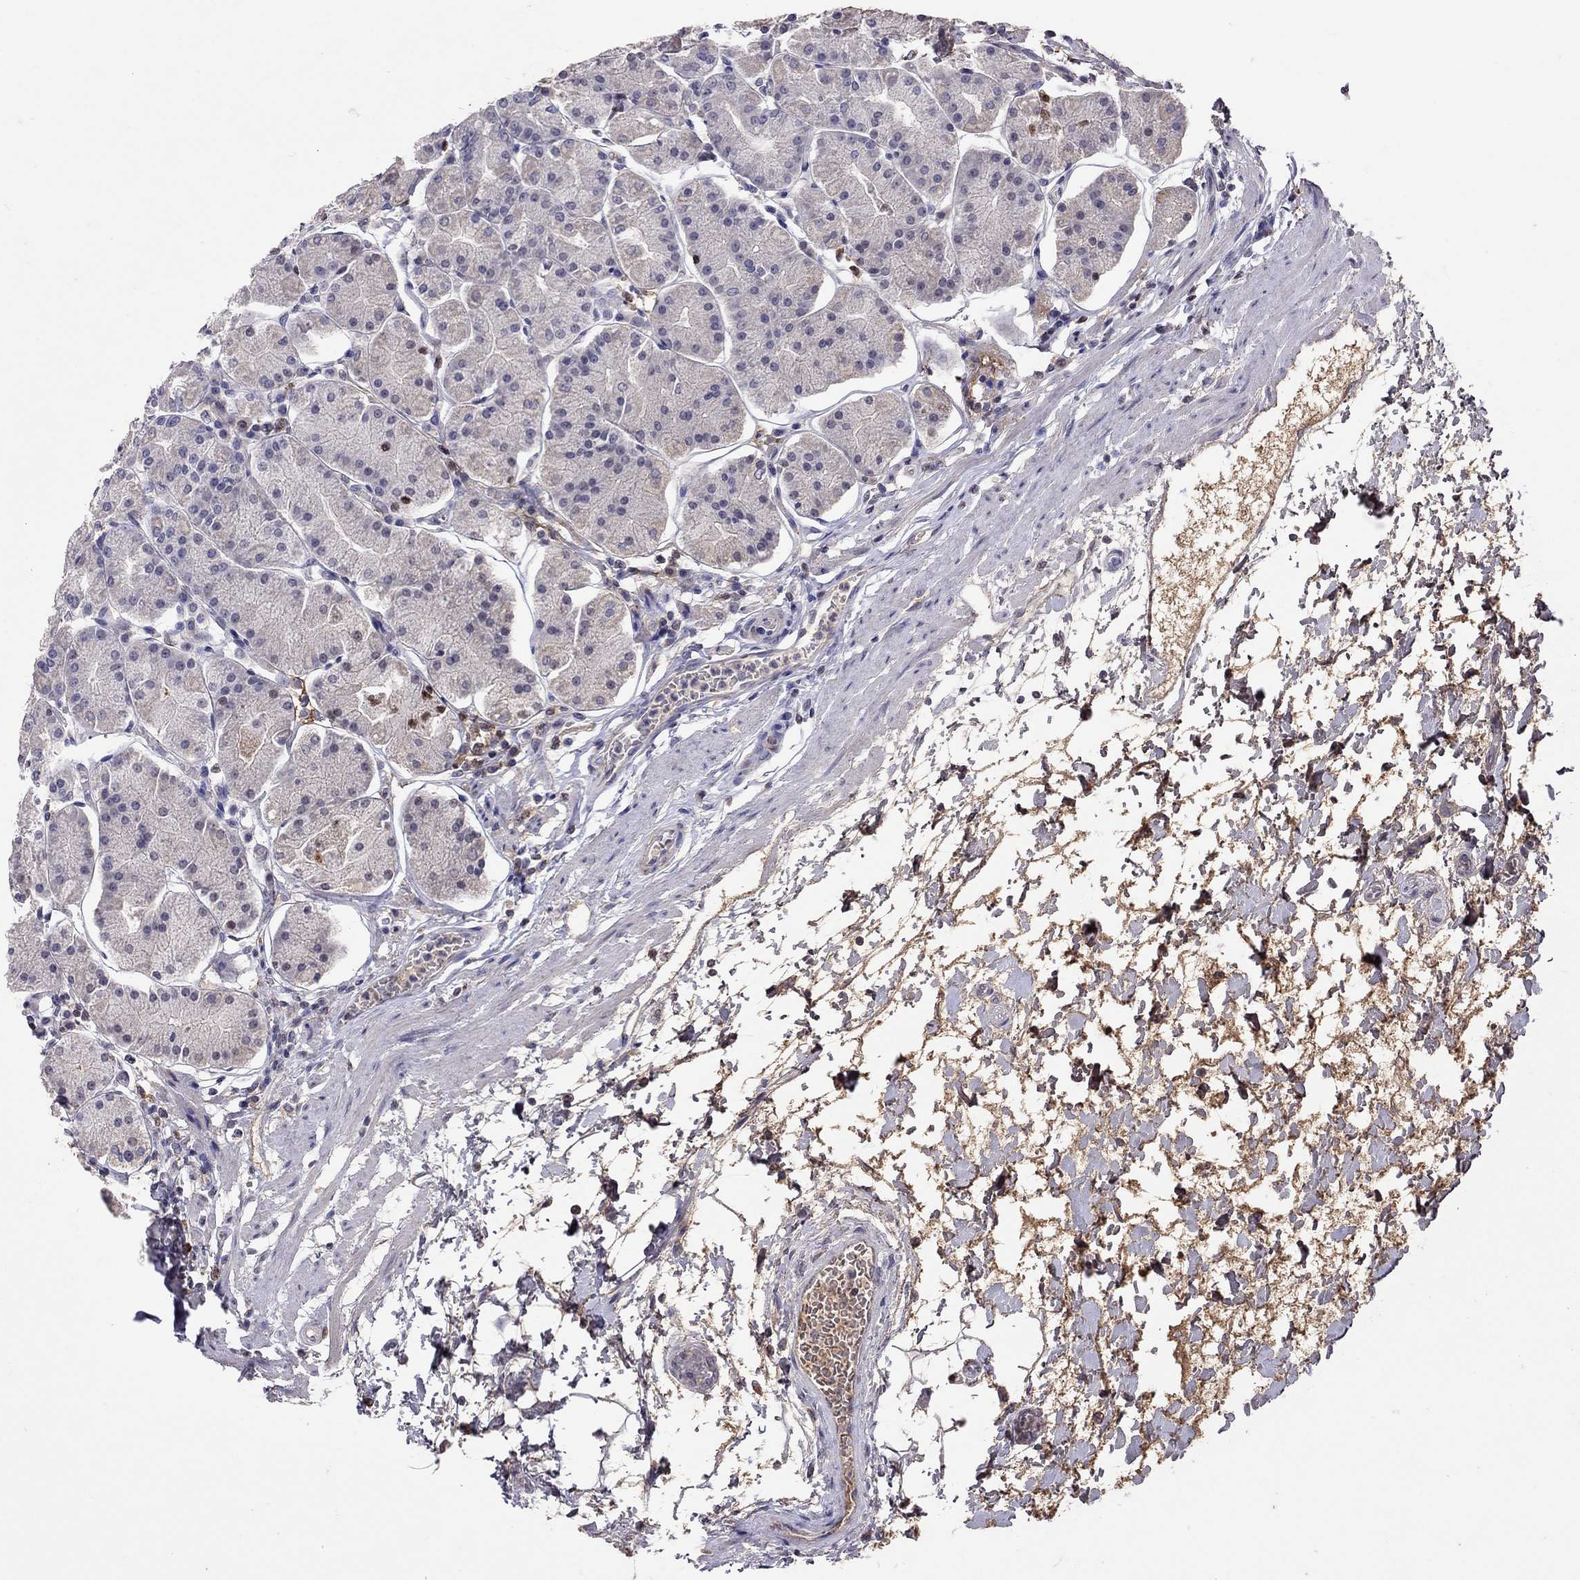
{"staining": {"intensity": "negative", "quantity": "none", "location": "none"}, "tissue": "stomach", "cell_type": "Glandular cells", "image_type": "normal", "snomed": [{"axis": "morphology", "description": "Normal tissue, NOS"}, {"axis": "topography", "description": "Stomach"}], "caption": "Image shows no protein expression in glandular cells of benign stomach.", "gene": "SERPINA3", "patient": {"sex": "male", "age": 54}}